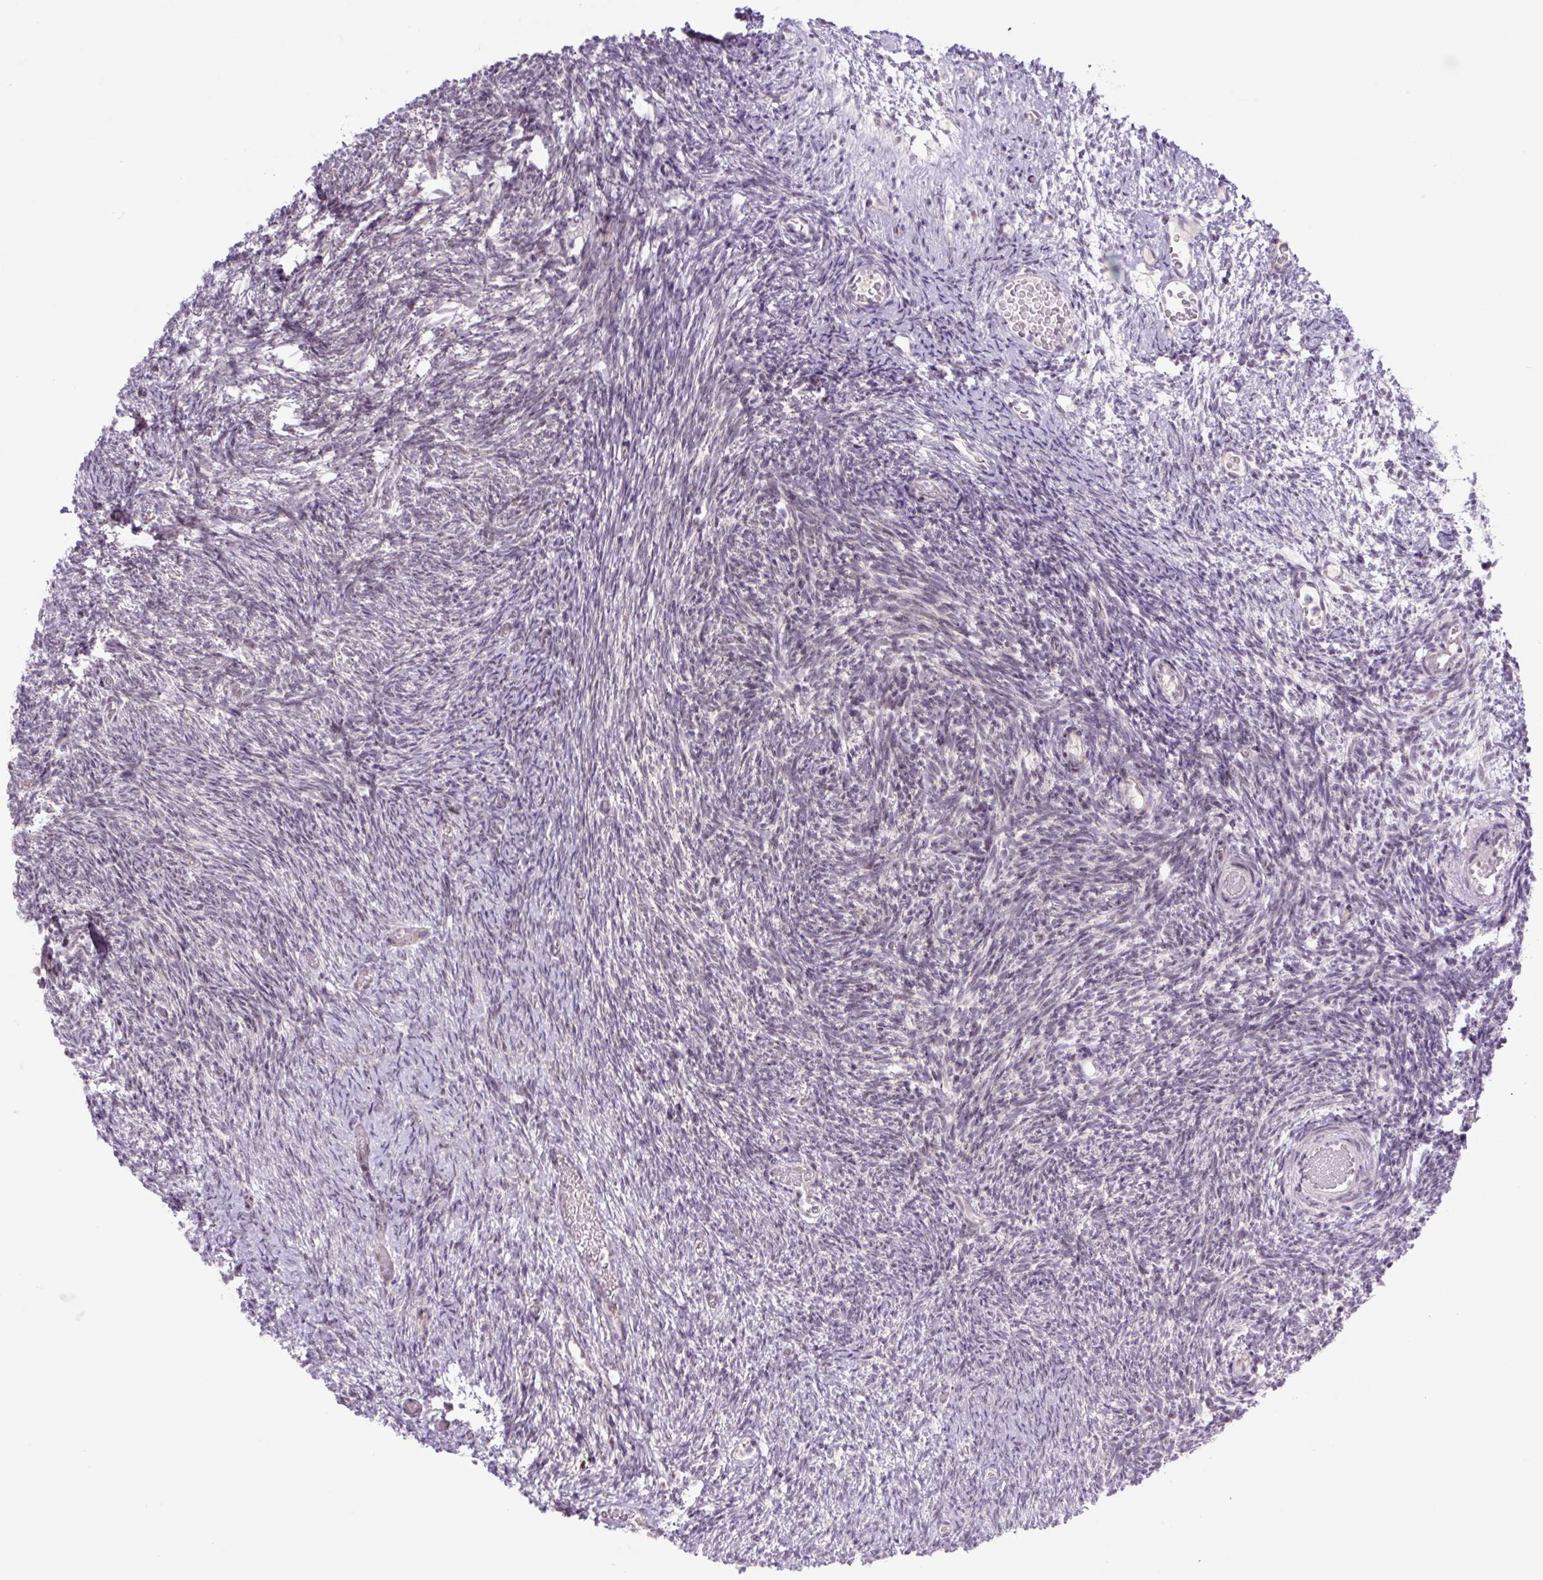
{"staining": {"intensity": "weak", "quantity": ">75%", "location": "cytoplasmic/membranous"}, "tissue": "ovary", "cell_type": "Follicle cells", "image_type": "normal", "snomed": [{"axis": "morphology", "description": "Normal tissue, NOS"}, {"axis": "topography", "description": "Ovary"}], "caption": "Immunohistochemical staining of normal human ovary exhibits weak cytoplasmic/membranous protein positivity in approximately >75% of follicle cells.", "gene": "ICE1", "patient": {"sex": "female", "age": 39}}